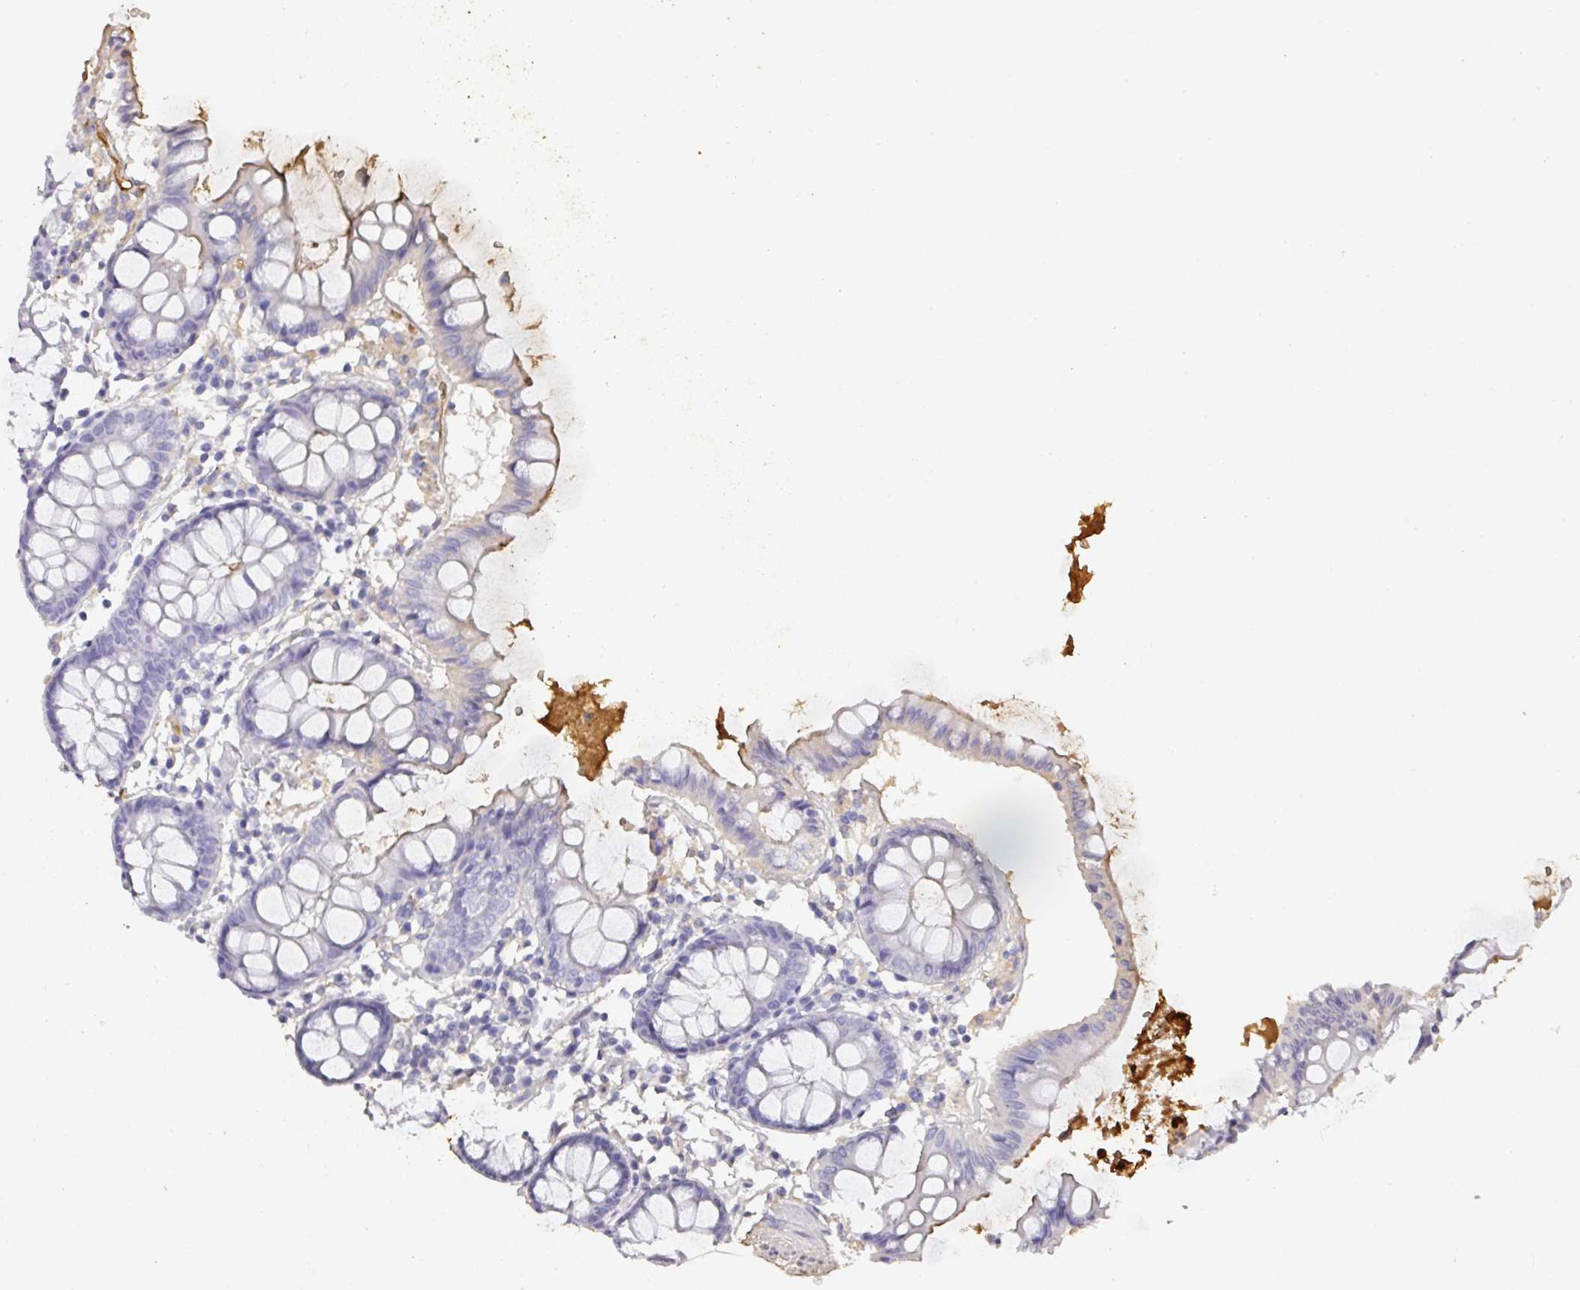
{"staining": {"intensity": "moderate", "quantity": ">75%", "location": "cytoplasmic/membranous"}, "tissue": "colon", "cell_type": "Endothelial cells", "image_type": "normal", "snomed": [{"axis": "morphology", "description": "Normal tissue, NOS"}, {"axis": "topography", "description": "Colon"}], "caption": "DAB immunohistochemical staining of unremarkable colon displays moderate cytoplasmic/membranous protein staining in about >75% of endothelial cells.", "gene": "ALB", "patient": {"sex": "female", "age": 84}}